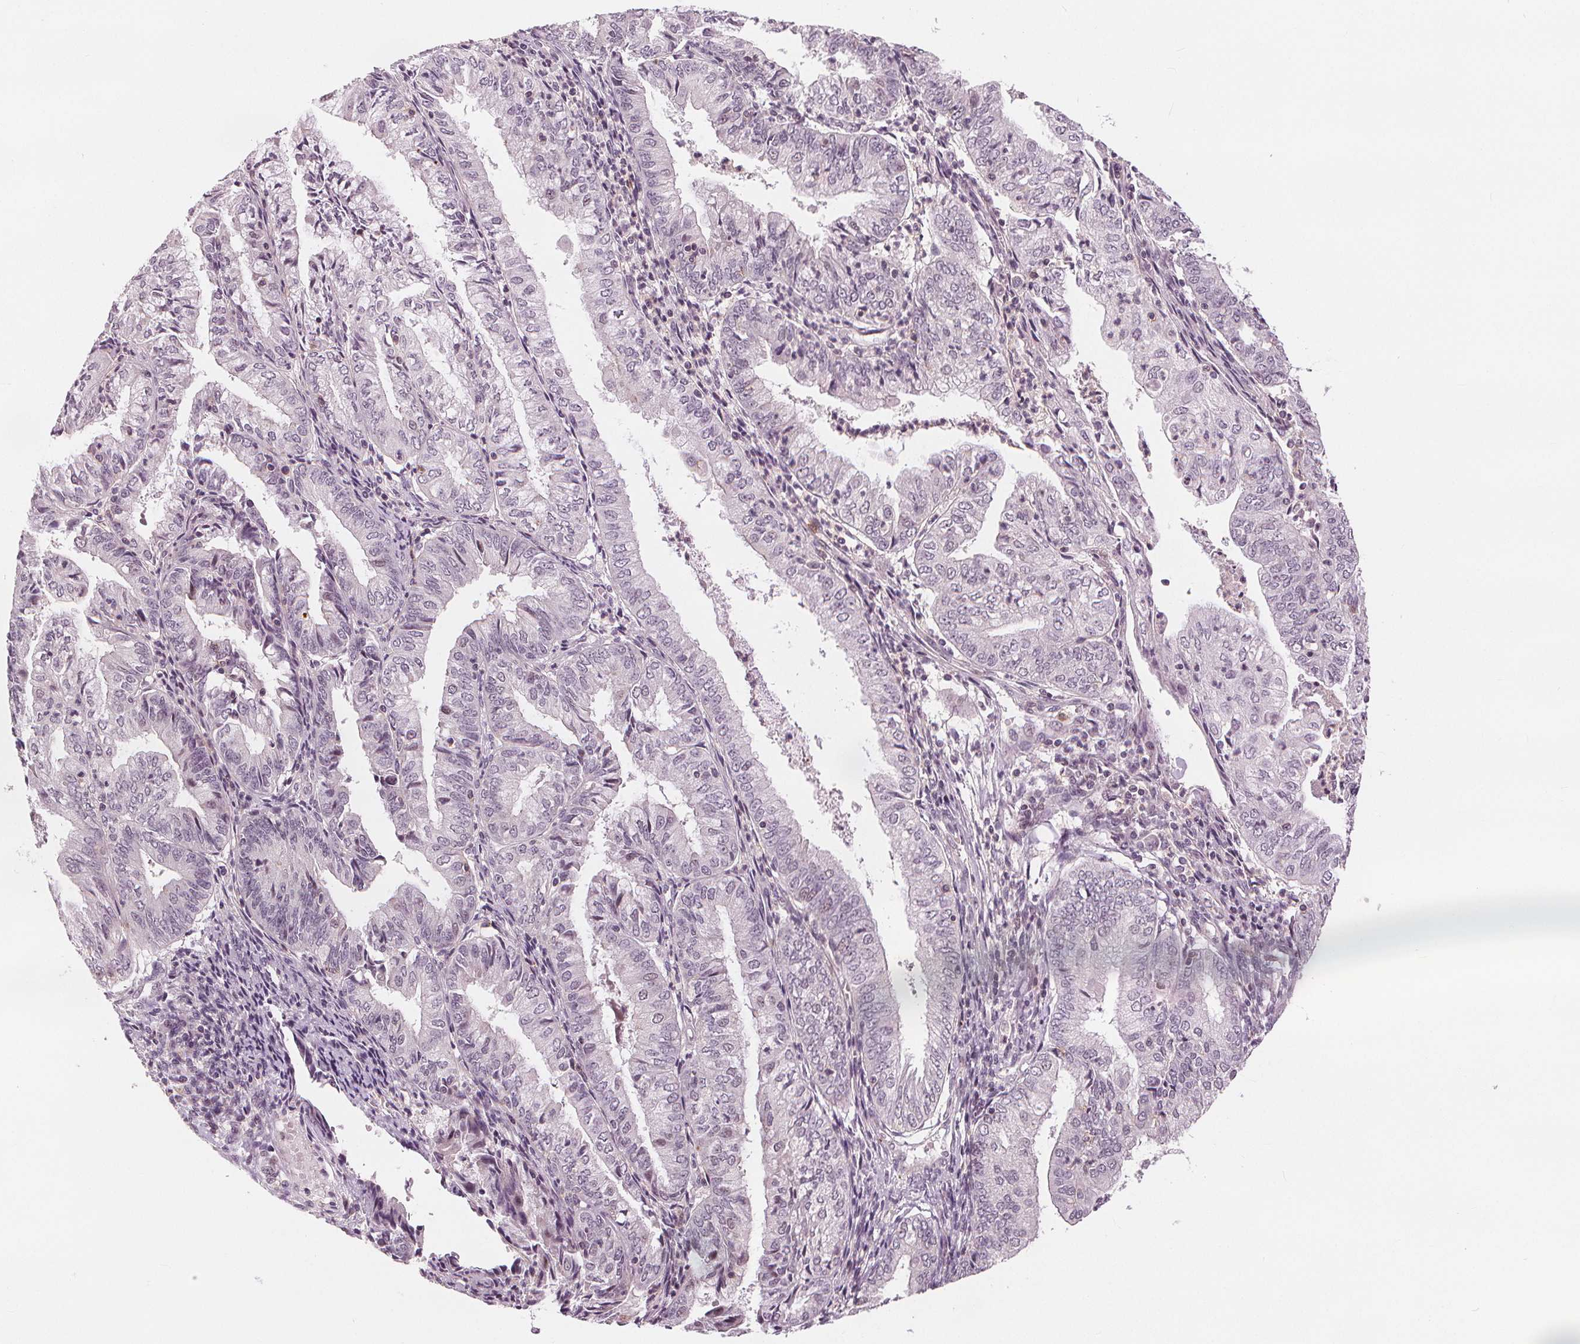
{"staining": {"intensity": "negative", "quantity": "none", "location": "none"}, "tissue": "endometrial cancer", "cell_type": "Tumor cells", "image_type": "cancer", "snomed": [{"axis": "morphology", "description": "Adenocarcinoma, NOS"}, {"axis": "topography", "description": "Endometrium"}], "caption": "Tumor cells are negative for brown protein staining in endometrial cancer. (IHC, brightfield microscopy, high magnification).", "gene": "SLC34A1", "patient": {"sex": "female", "age": 55}}